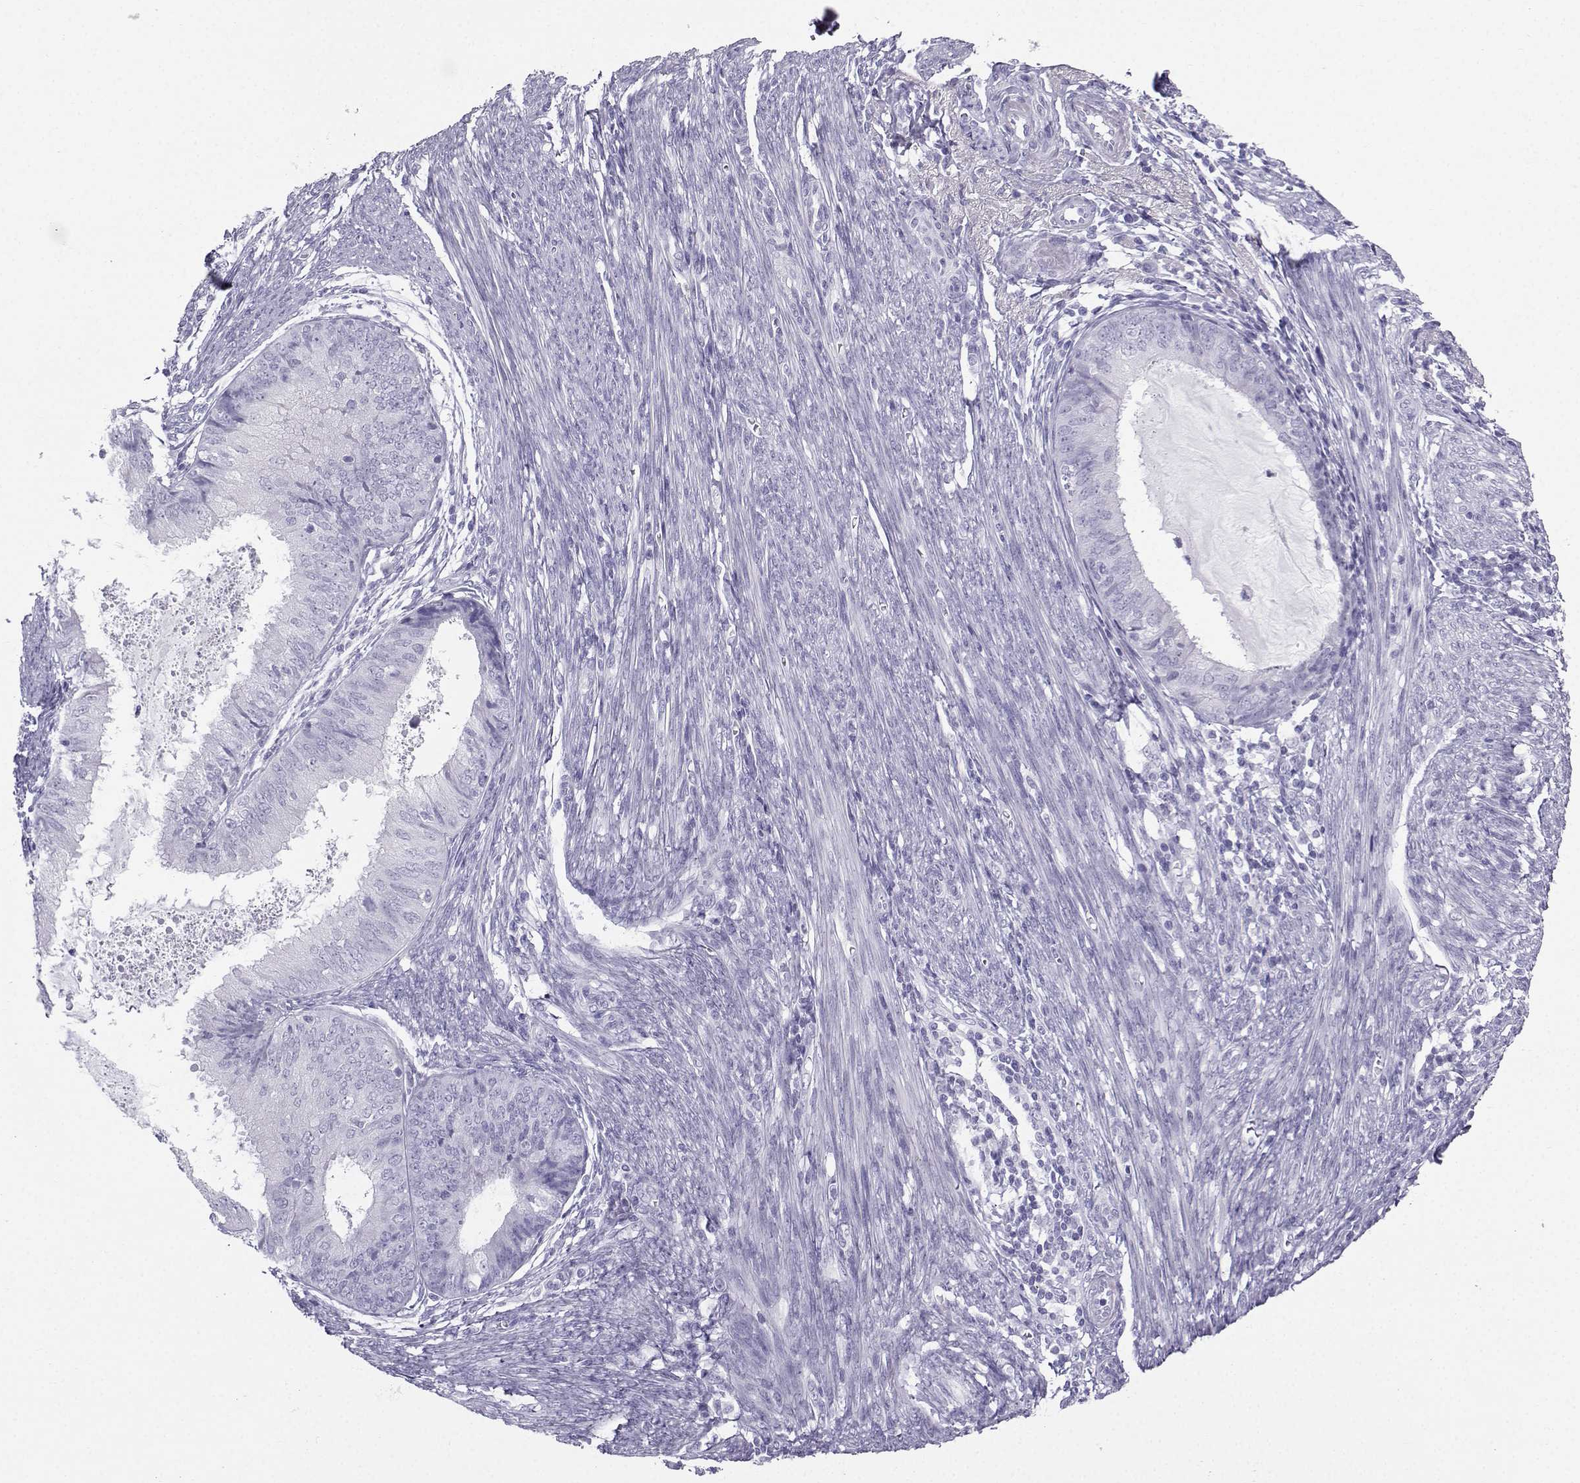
{"staining": {"intensity": "negative", "quantity": "none", "location": "none"}, "tissue": "endometrial cancer", "cell_type": "Tumor cells", "image_type": "cancer", "snomed": [{"axis": "morphology", "description": "Adenocarcinoma, NOS"}, {"axis": "topography", "description": "Endometrium"}], "caption": "This is an immunohistochemistry (IHC) histopathology image of adenocarcinoma (endometrial). There is no expression in tumor cells.", "gene": "IQCD", "patient": {"sex": "female", "age": 57}}